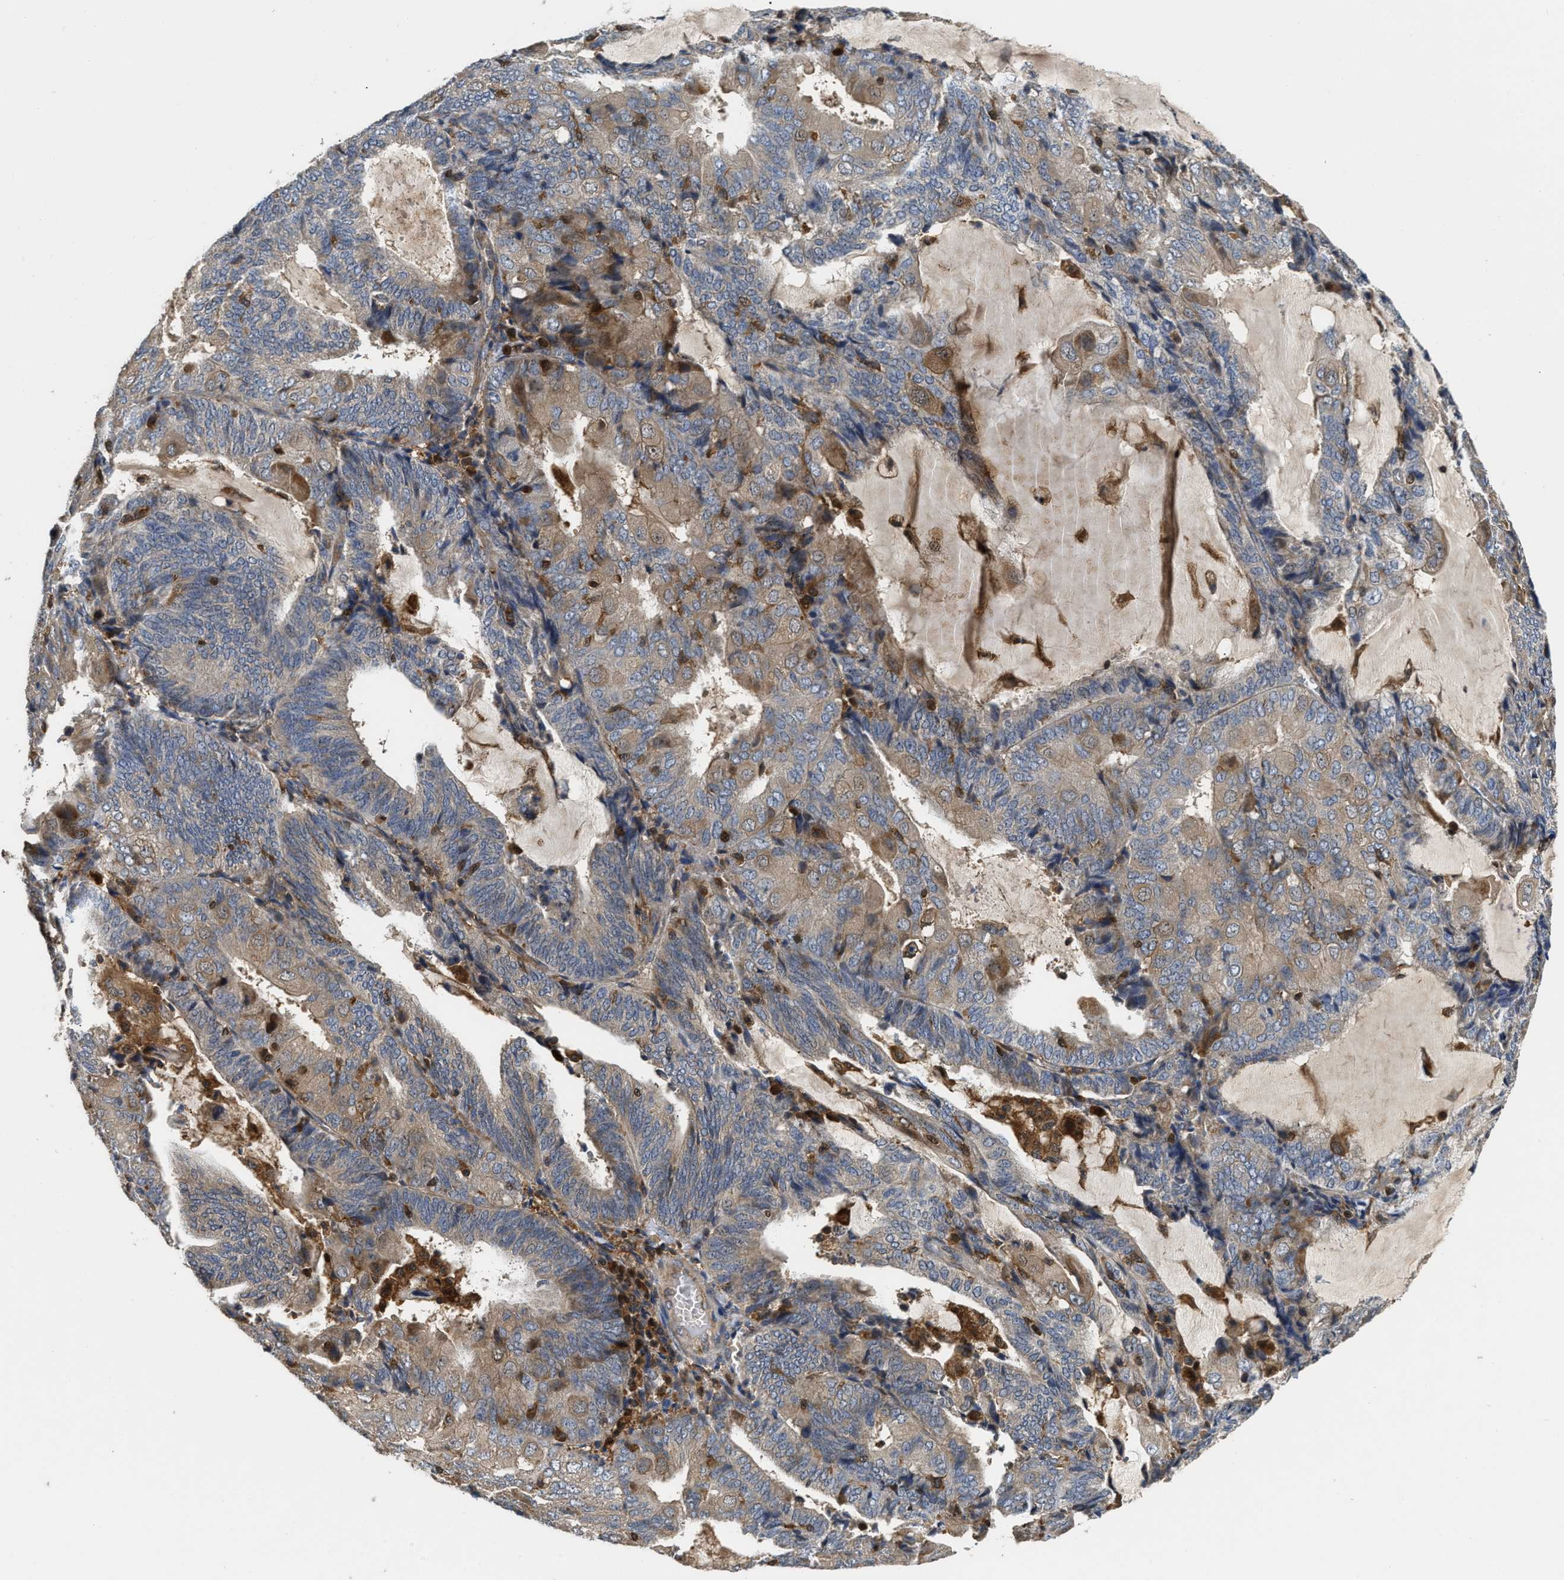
{"staining": {"intensity": "weak", "quantity": "25%-75%", "location": "cytoplasmic/membranous"}, "tissue": "endometrial cancer", "cell_type": "Tumor cells", "image_type": "cancer", "snomed": [{"axis": "morphology", "description": "Adenocarcinoma, NOS"}, {"axis": "topography", "description": "Endometrium"}], "caption": "Tumor cells reveal low levels of weak cytoplasmic/membranous expression in approximately 25%-75% of cells in endometrial adenocarcinoma.", "gene": "OSTF1", "patient": {"sex": "female", "age": 81}}